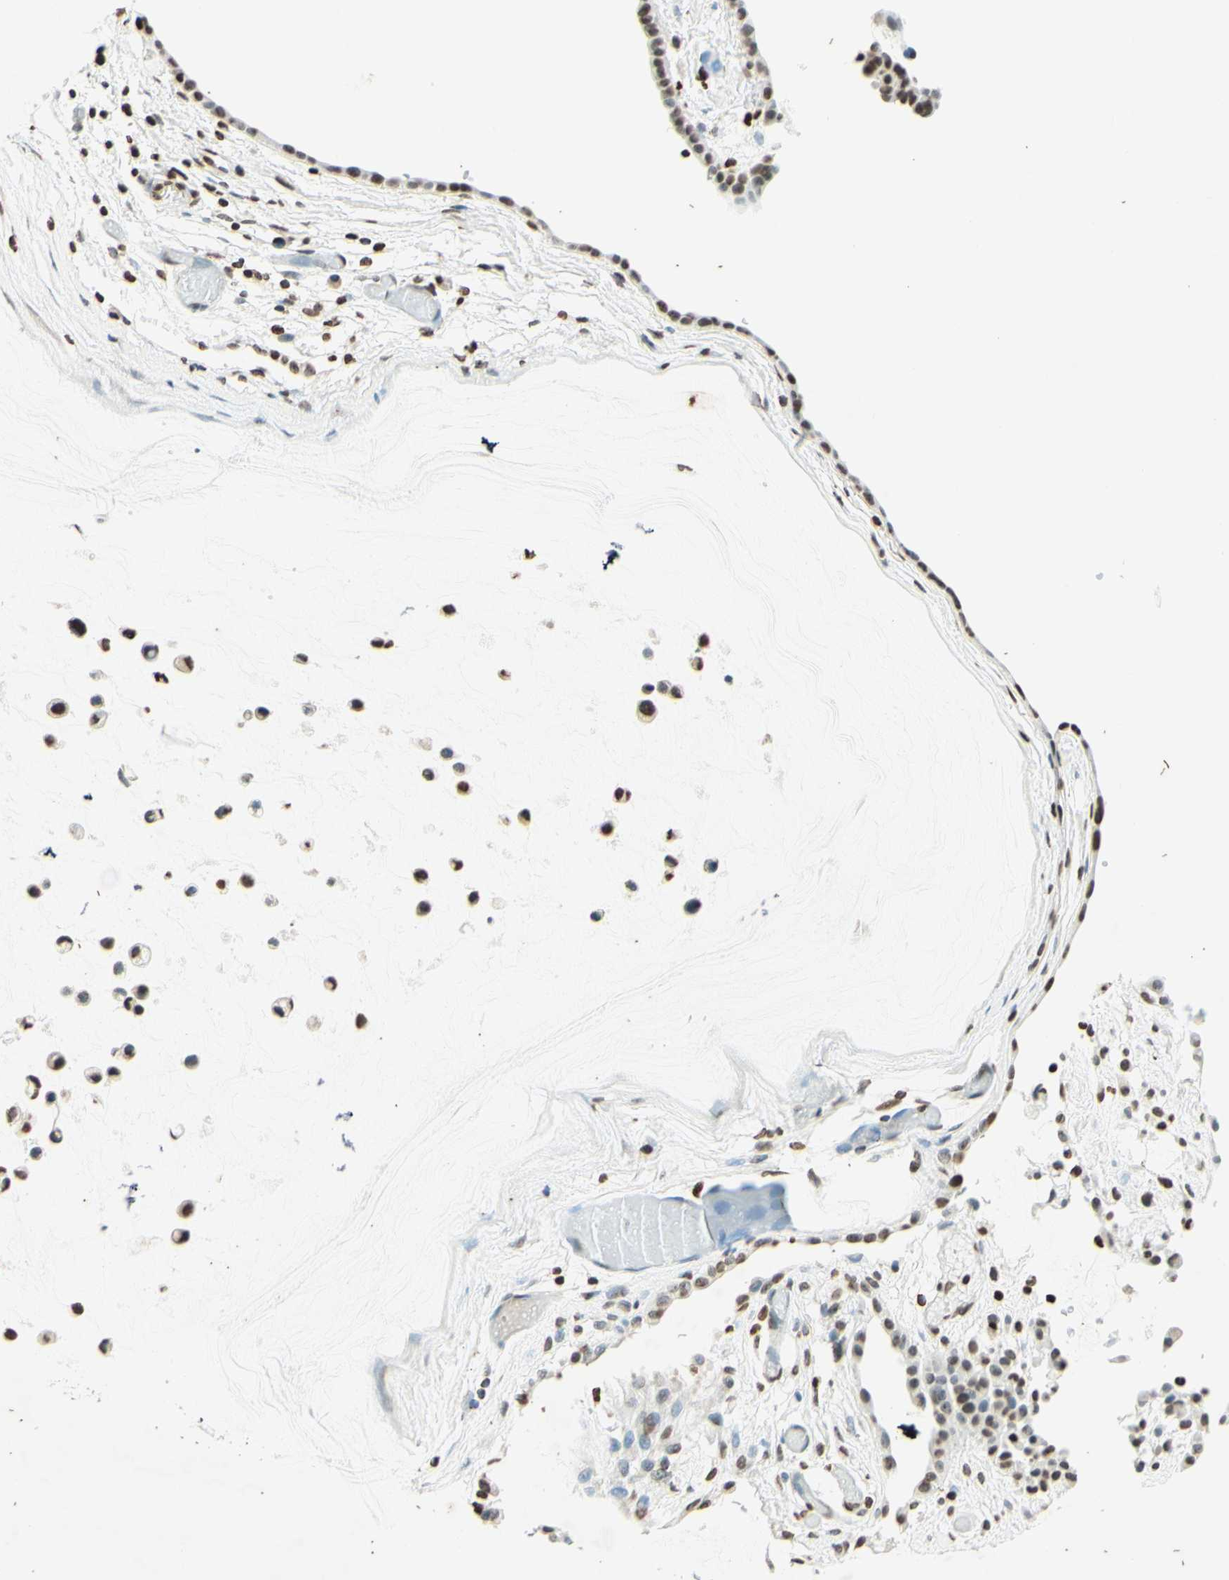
{"staining": {"intensity": "moderate", "quantity": "25%-75%", "location": "none"}, "tissue": "ovarian cancer", "cell_type": "Tumor cells", "image_type": "cancer", "snomed": [{"axis": "morphology", "description": "Cystadenocarcinoma, mucinous, NOS"}, {"axis": "topography", "description": "Ovary"}], "caption": "Immunohistochemistry (DAB) staining of human ovarian mucinous cystadenocarcinoma shows moderate None protein staining in about 25%-75% of tumor cells. The protein is stained brown, and the nuclei are stained in blue (DAB IHC with brightfield microscopy, high magnification).", "gene": "MSH2", "patient": {"sex": "female", "age": 39}}